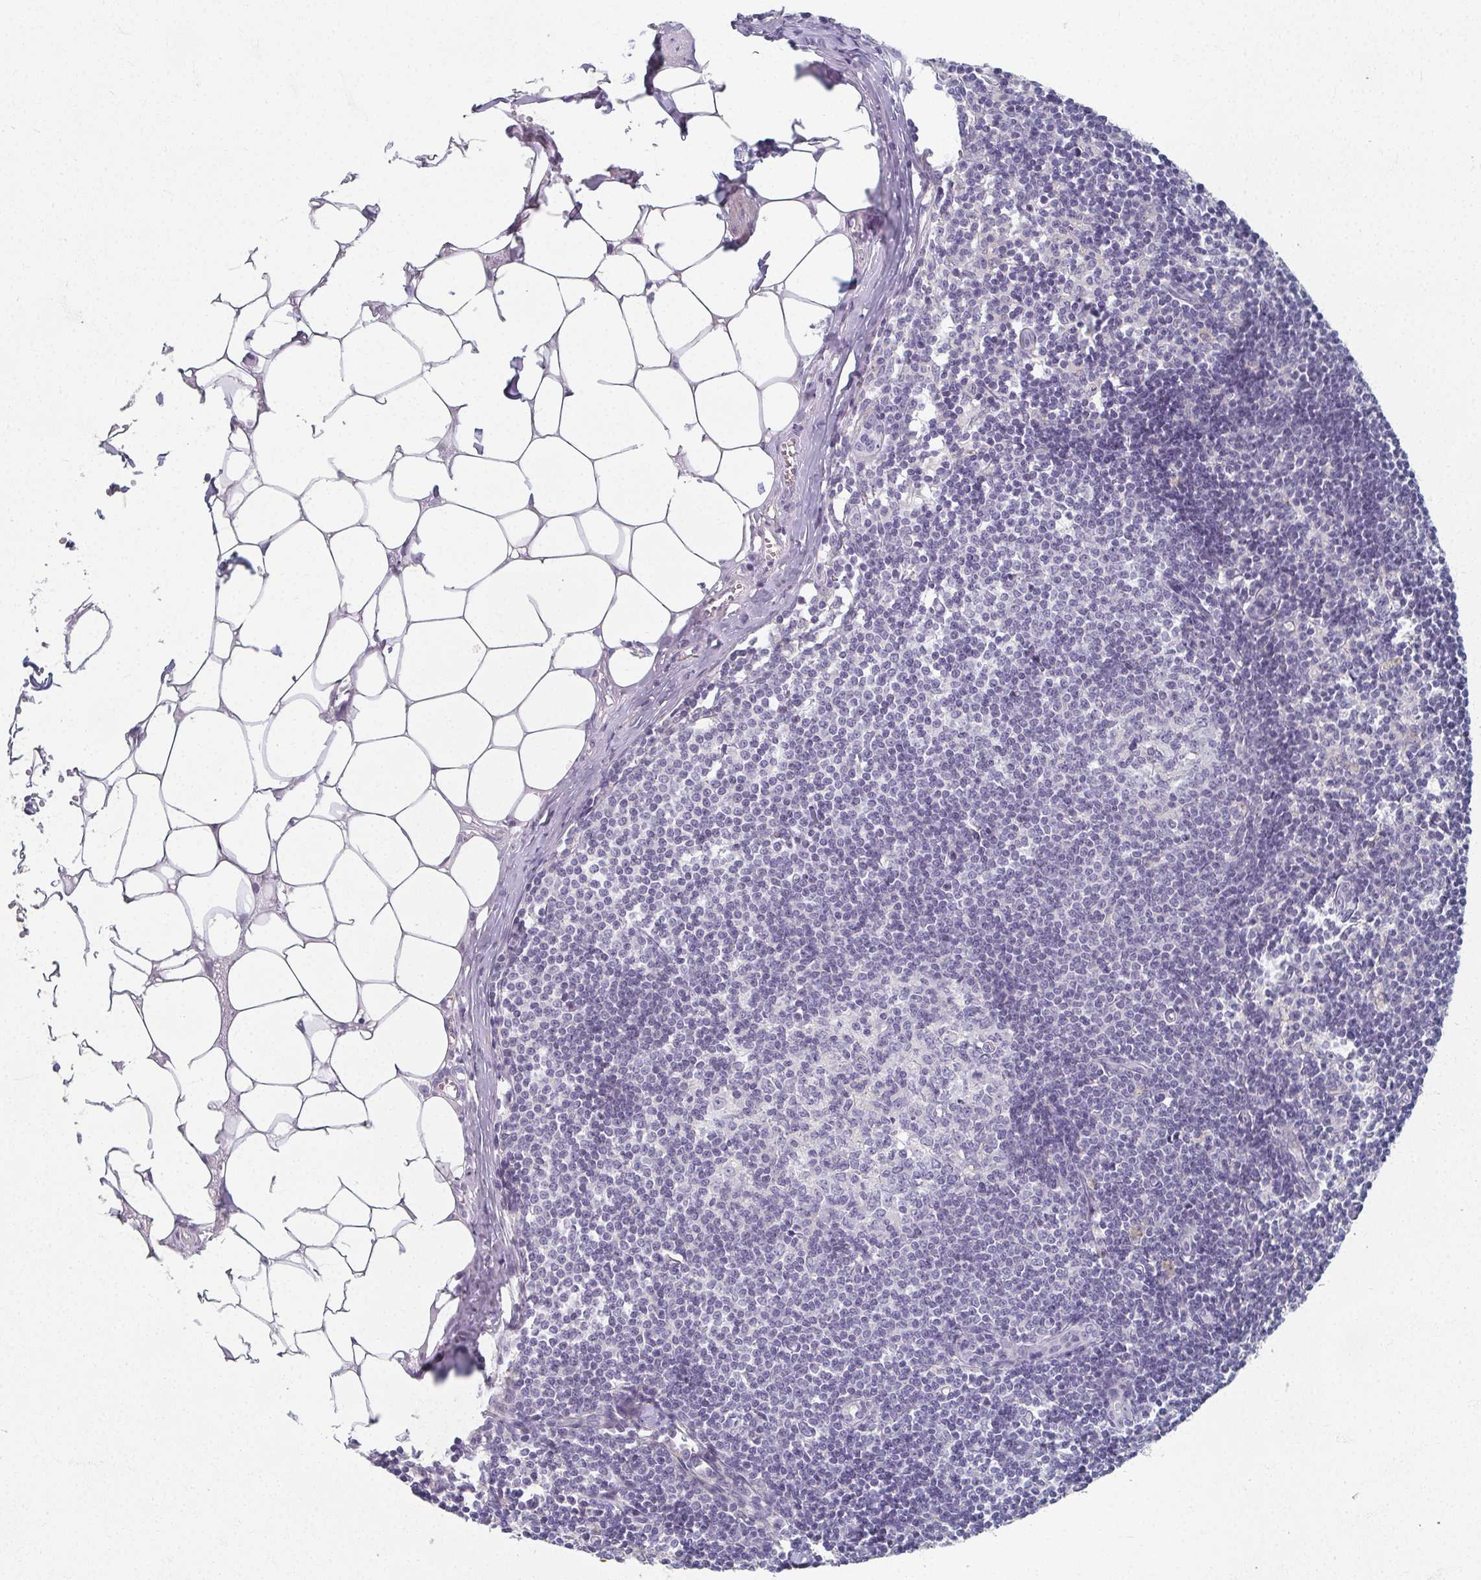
{"staining": {"intensity": "negative", "quantity": "none", "location": "none"}, "tissue": "lymph node", "cell_type": "Germinal center cells", "image_type": "normal", "snomed": [{"axis": "morphology", "description": "Normal tissue, NOS"}, {"axis": "topography", "description": "Lymph node"}], "caption": "A micrograph of lymph node stained for a protein shows no brown staining in germinal center cells. (DAB (3,3'-diaminobenzidine) immunohistochemistry (IHC) with hematoxylin counter stain).", "gene": "CAMKV", "patient": {"sex": "female", "age": 31}}